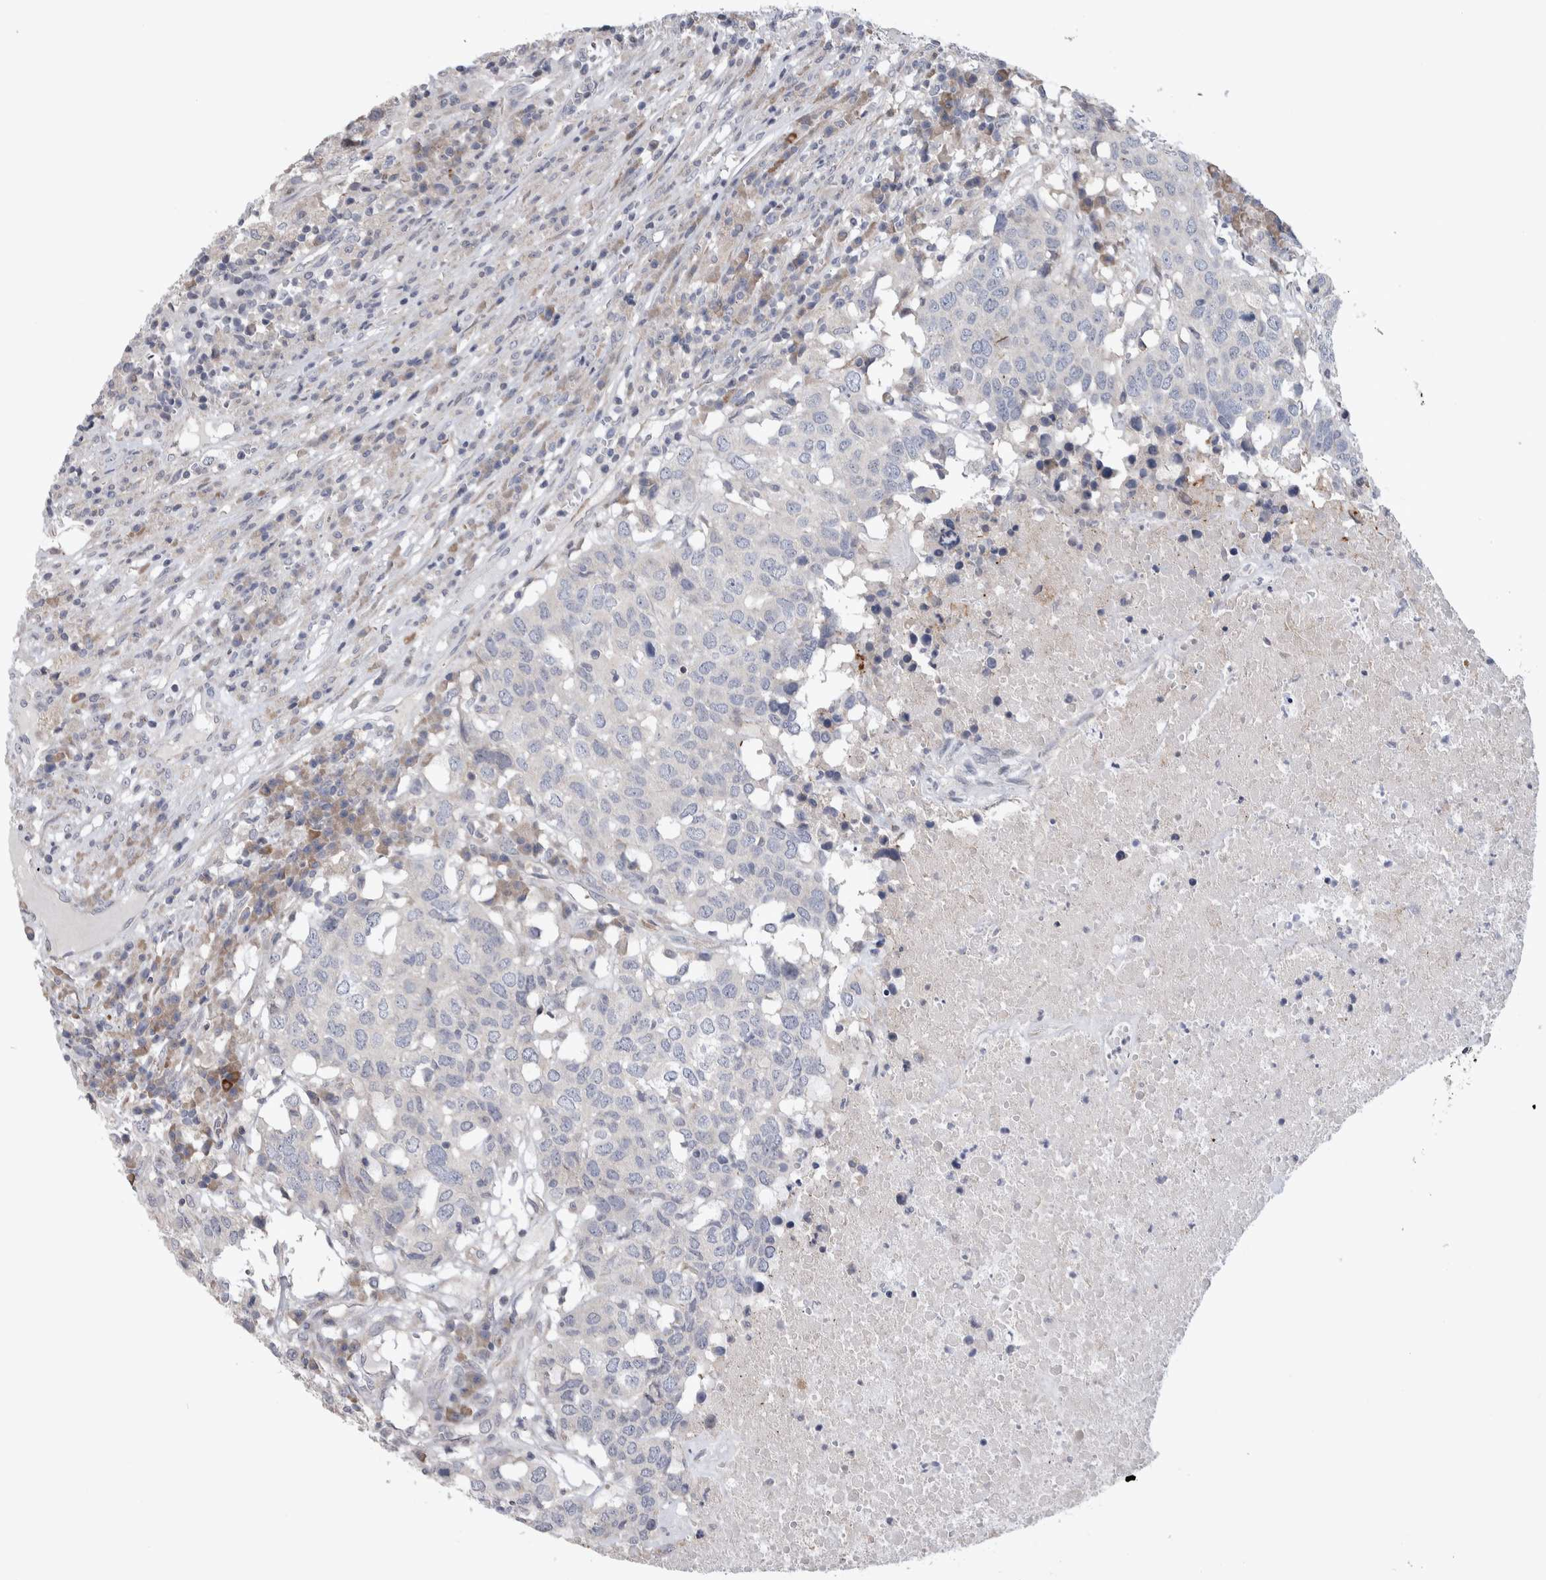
{"staining": {"intensity": "negative", "quantity": "none", "location": "none"}, "tissue": "head and neck cancer", "cell_type": "Tumor cells", "image_type": "cancer", "snomed": [{"axis": "morphology", "description": "Squamous cell carcinoma, NOS"}, {"axis": "topography", "description": "Head-Neck"}], "caption": "A micrograph of human head and neck squamous cell carcinoma is negative for staining in tumor cells.", "gene": "IBTK", "patient": {"sex": "male", "age": 66}}